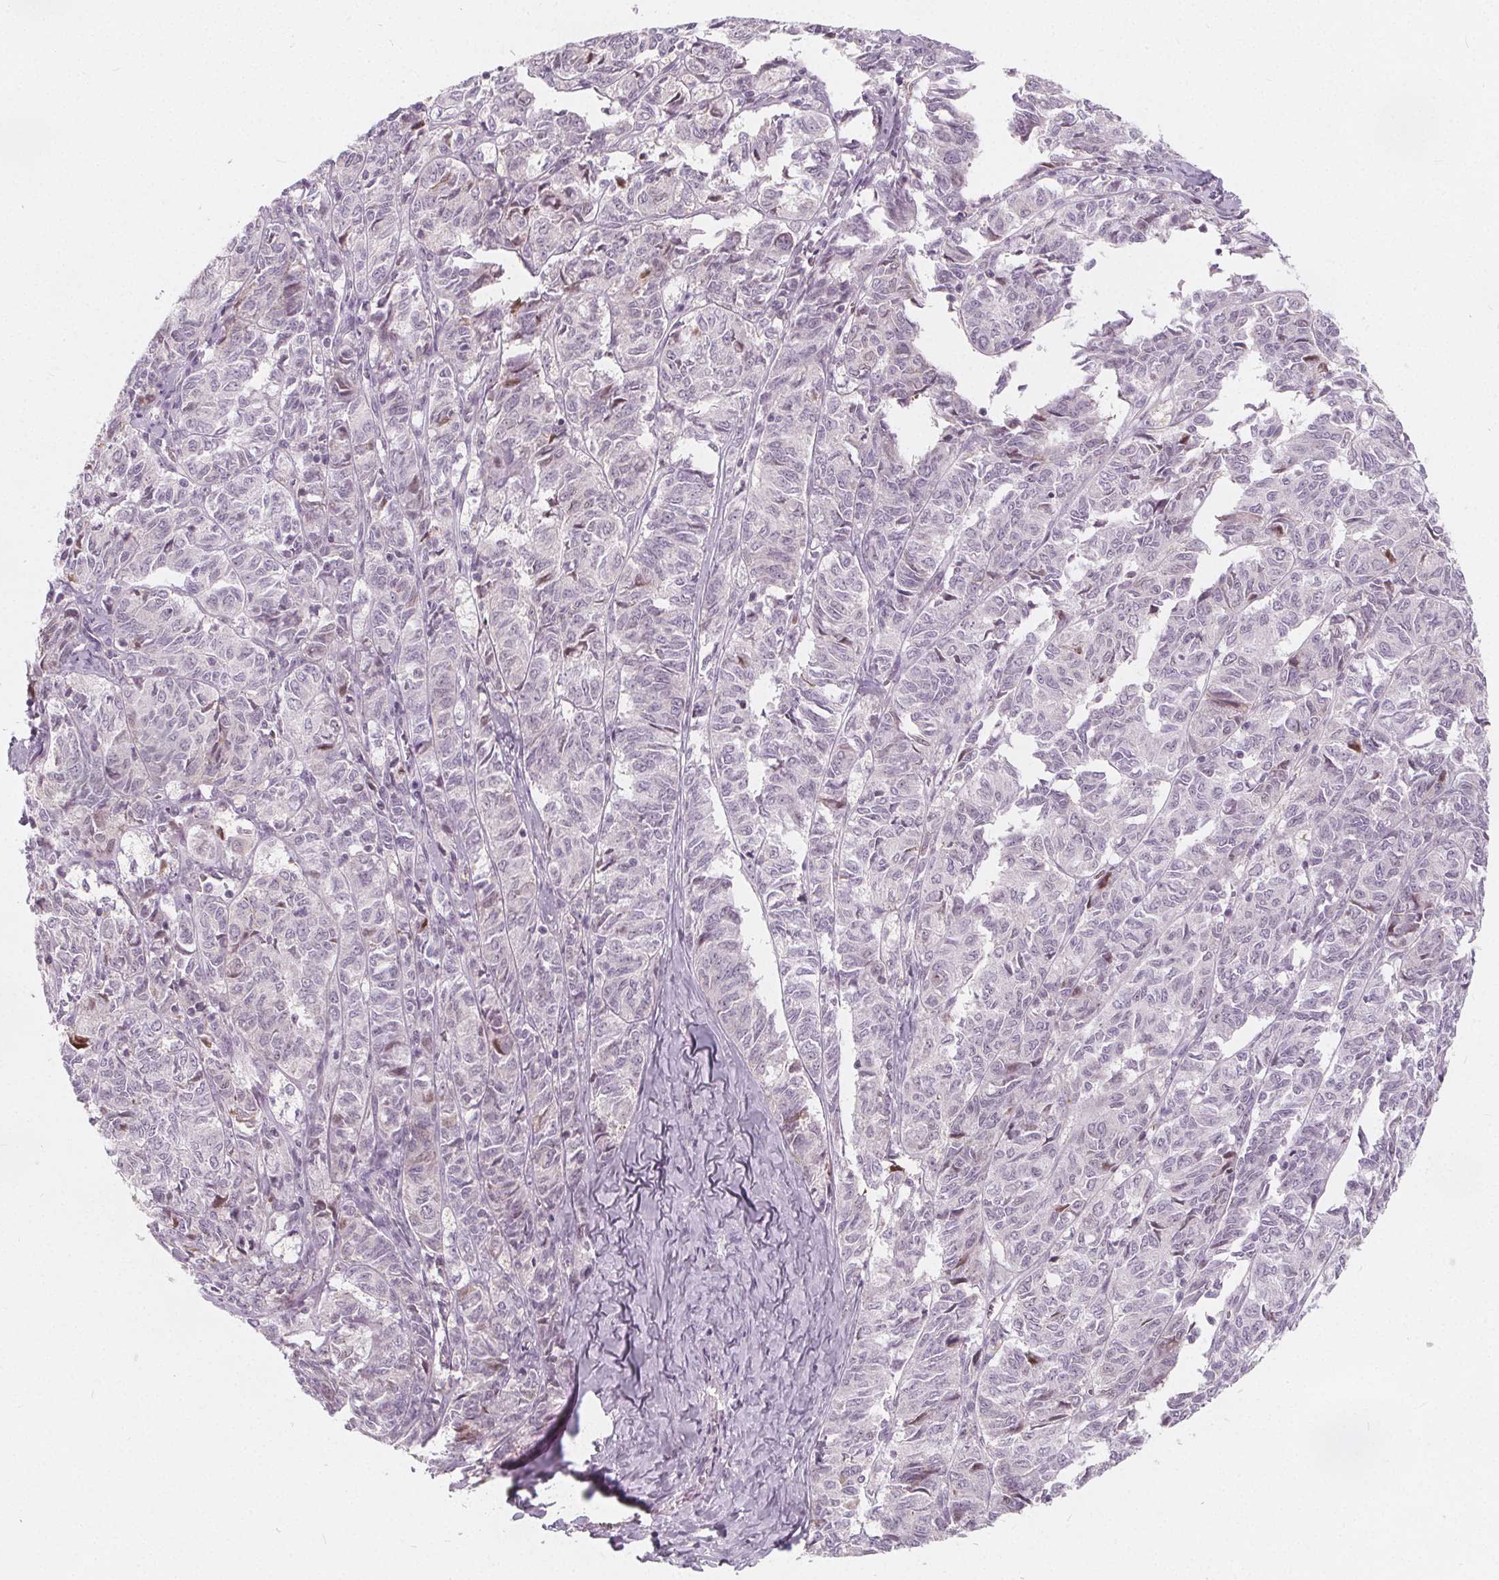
{"staining": {"intensity": "negative", "quantity": "none", "location": "none"}, "tissue": "ovarian cancer", "cell_type": "Tumor cells", "image_type": "cancer", "snomed": [{"axis": "morphology", "description": "Carcinoma, endometroid"}, {"axis": "topography", "description": "Ovary"}], "caption": "An IHC image of ovarian cancer is shown. There is no staining in tumor cells of ovarian cancer.", "gene": "NUP210L", "patient": {"sex": "female", "age": 80}}